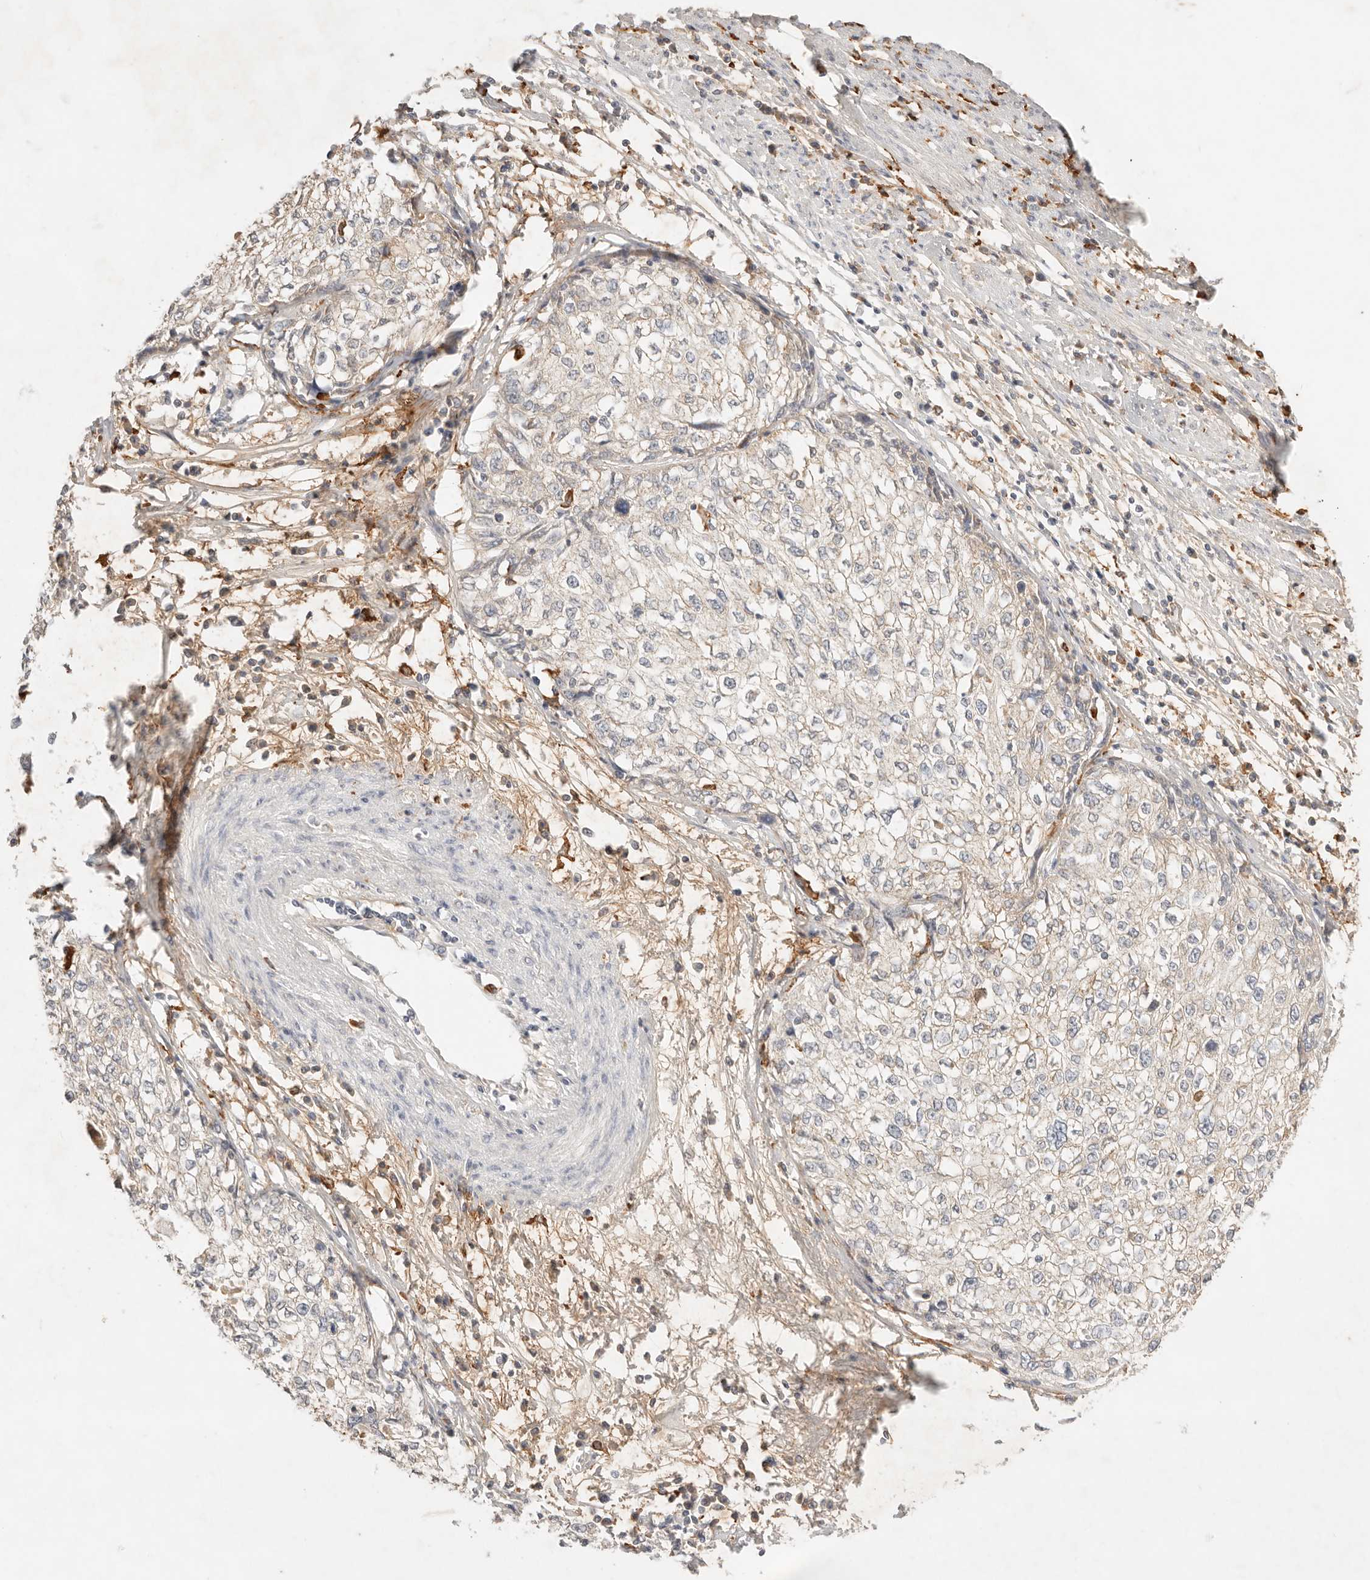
{"staining": {"intensity": "weak", "quantity": "<25%", "location": "cytoplasmic/membranous"}, "tissue": "cervical cancer", "cell_type": "Tumor cells", "image_type": "cancer", "snomed": [{"axis": "morphology", "description": "Squamous cell carcinoma, NOS"}, {"axis": "topography", "description": "Cervix"}], "caption": "DAB (3,3'-diaminobenzidine) immunohistochemical staining of squamous cell carcinoma (cervical) exhibits no significant expression in tumor cells.", "gene": "HK2", "patient": {"sex": "female", "age": 57}}